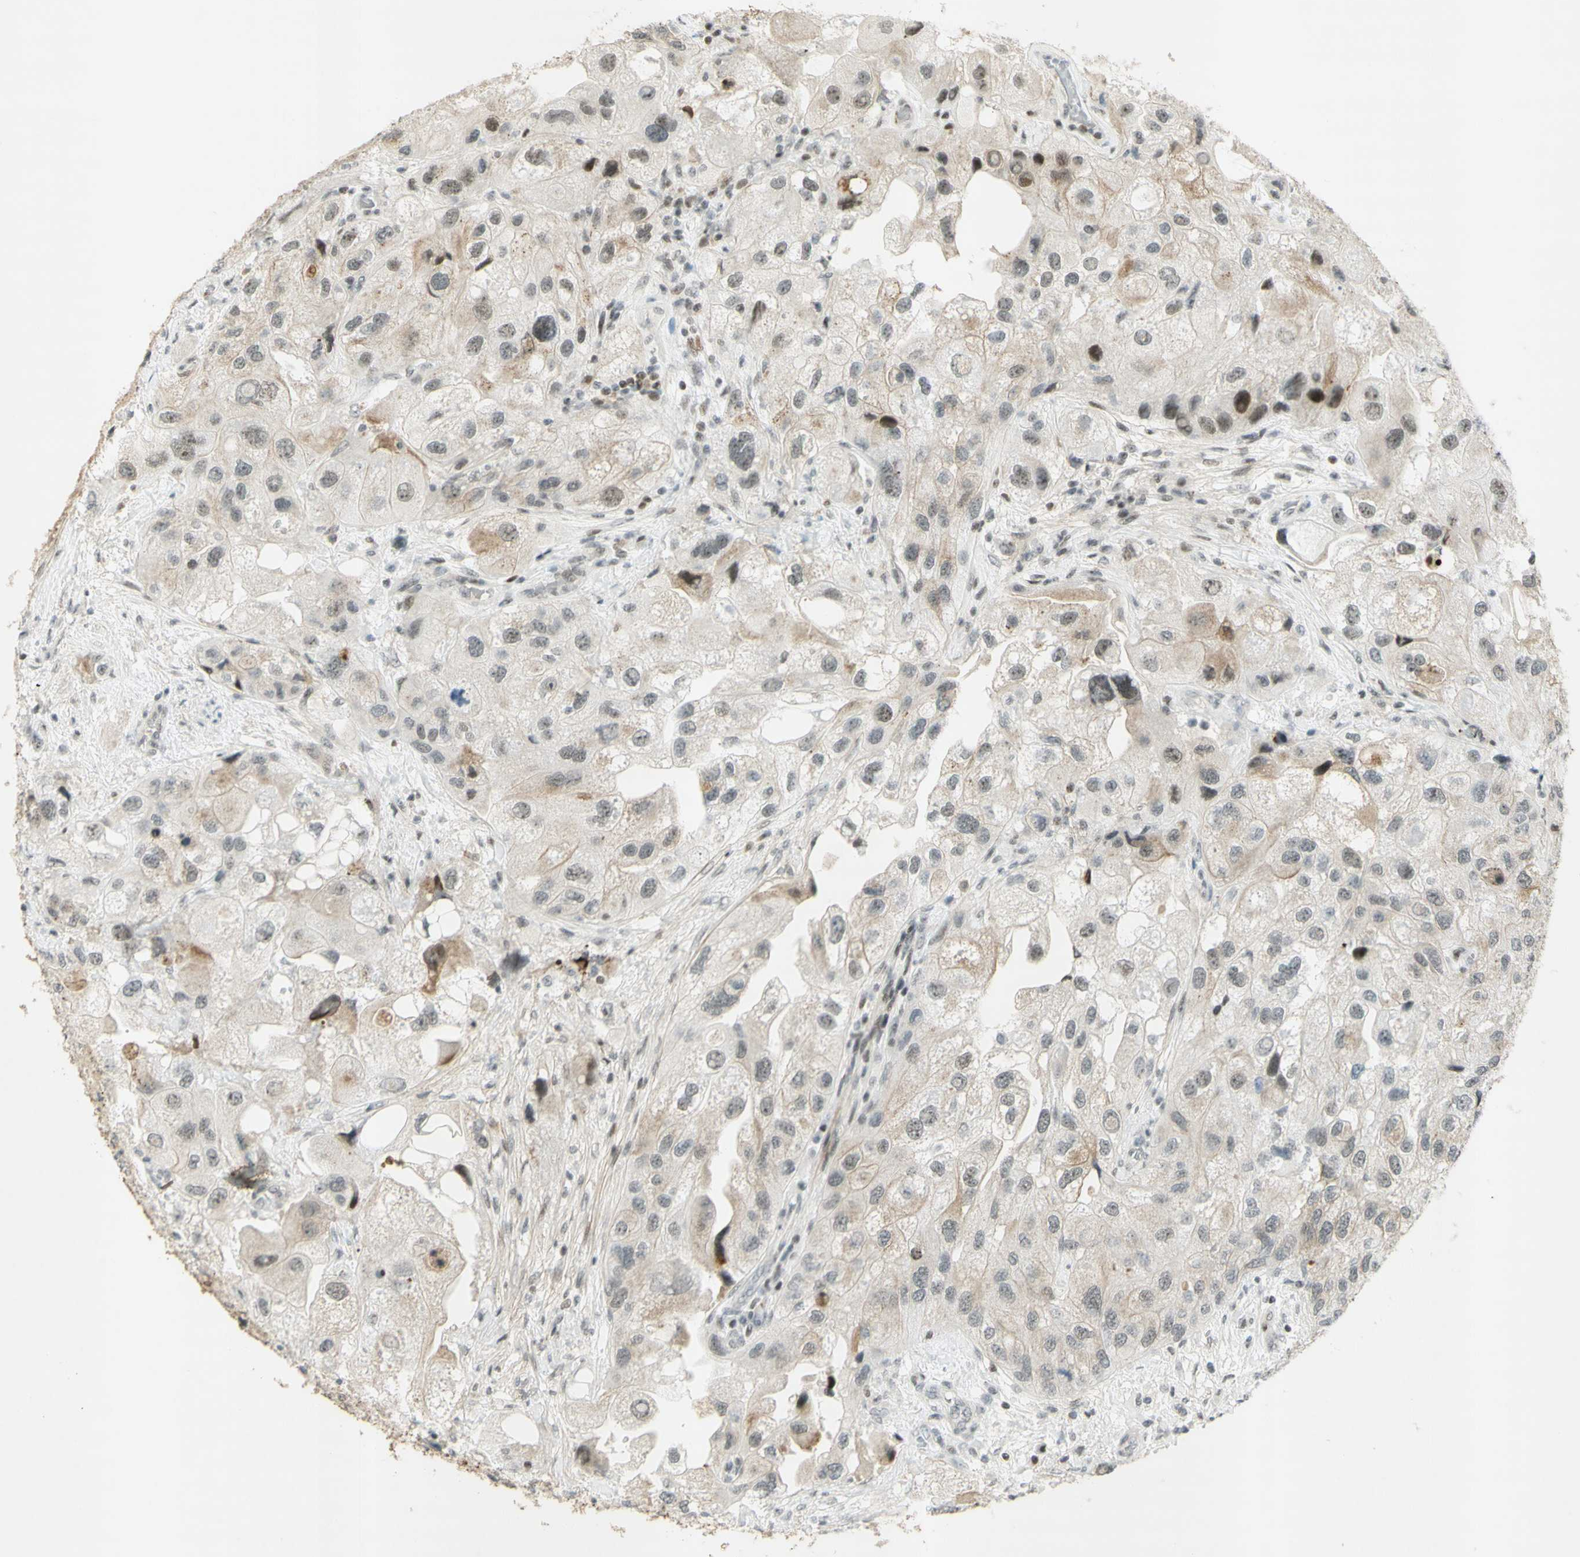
{"staining": {"intensity": "moderate", "quantity": ">75%", "location": "nuclear"}, "tissue": "urothelial cancer", "cell_type": "Tumor cells", "image_type": "cancer", "snomed": [{"axis": "morphology", "description": "Urothelial carcinoma, High grade"}, {"axis": "topography", "description": "Urinary bladder"}], "caption": "The image displays a brown stain indicating the presence of a protein in the nuclear of tumor cells in urothelial cancer.", "gene": "IRF1", "patient": {"sex": "female", "age": 64}}